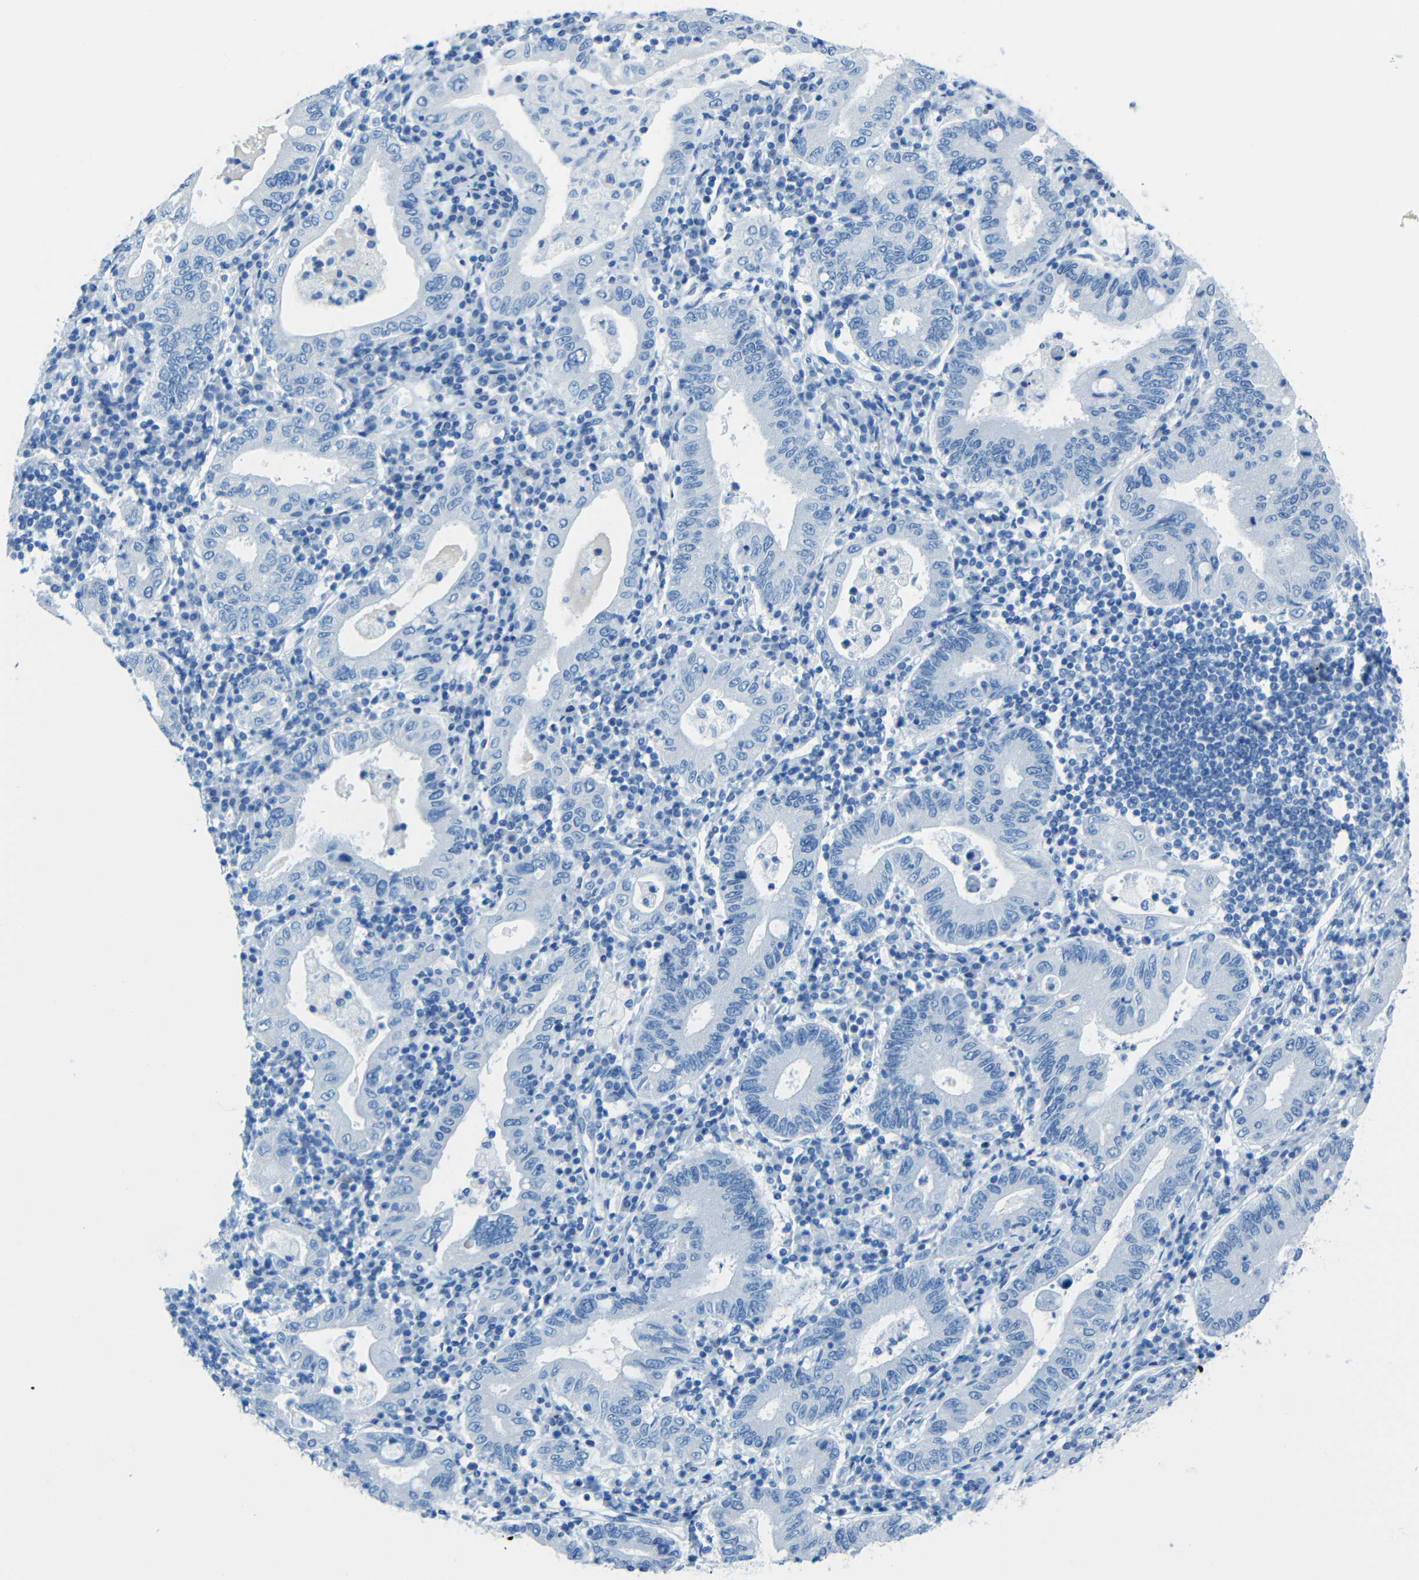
{"staining": {"intensity": "negative", "quantity": "none", "location": "none"}, "tissue": "stomach cancer", "cell_type": "Tumor cells", "image_type": "cancer", "snomed": [{"axis": "morphology", "description": "Normal tissue, NOS"}, {"axis": "morphology", "description": "Adenocarcinoma, NOS"}, {"axis": "topography", "description": "Esophagus"}, {"axis": "topography", "description": "Stomach, upper"}, {"axis": "topography", "description": "Peripheral nerve tissue"}], "caption": "DAB (3,3'-diaminobenzidine) immunohistochemical staining of human stomach cancer (adenocarcinoma) demonstrates no significant staining in tumor cells.", "gene": "TUBB4B", "patient": {"sex": "male", "age": 62}}